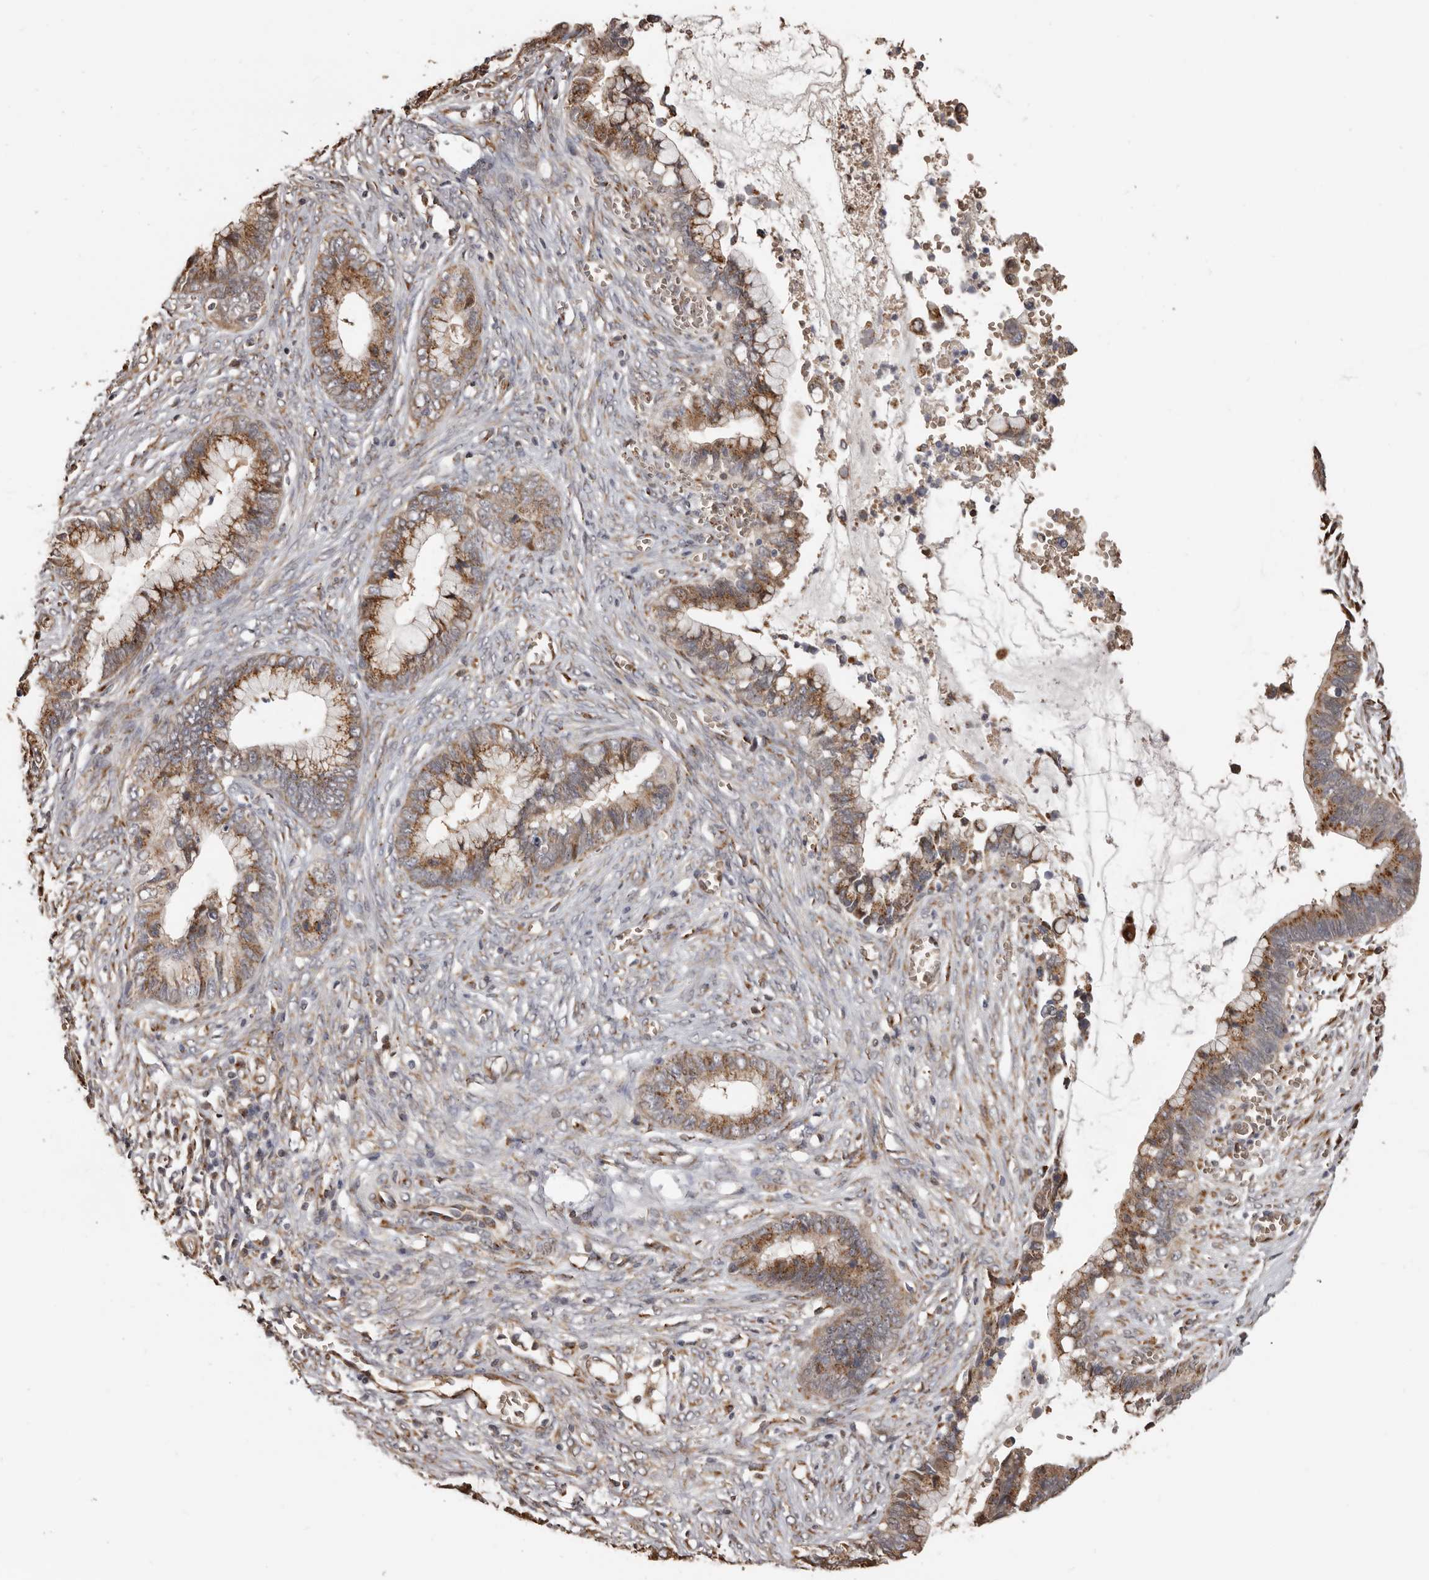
{"staining": {"intensity": "moderate", "quantity": ">75%", "location": "cytoplasmic/membranous"}, "tissue": "cervical cancer", "cell_type": "Tumor cells", "image_type": "cancer", "snomed": [{"axis": "morphology", "description": "Adenocarcinoma, NOS"}, {"axis": "topography", "description": "Cervix"}], "caption": "The photomicrograph shows staining of cervical cancer (adenocarcinoma), revealing moderate cytoplasmic/membranous protein staining (brown color) within tumor cells.", "gene": "ENTREP1", "patient": {"sex": "female", "age": 44}}